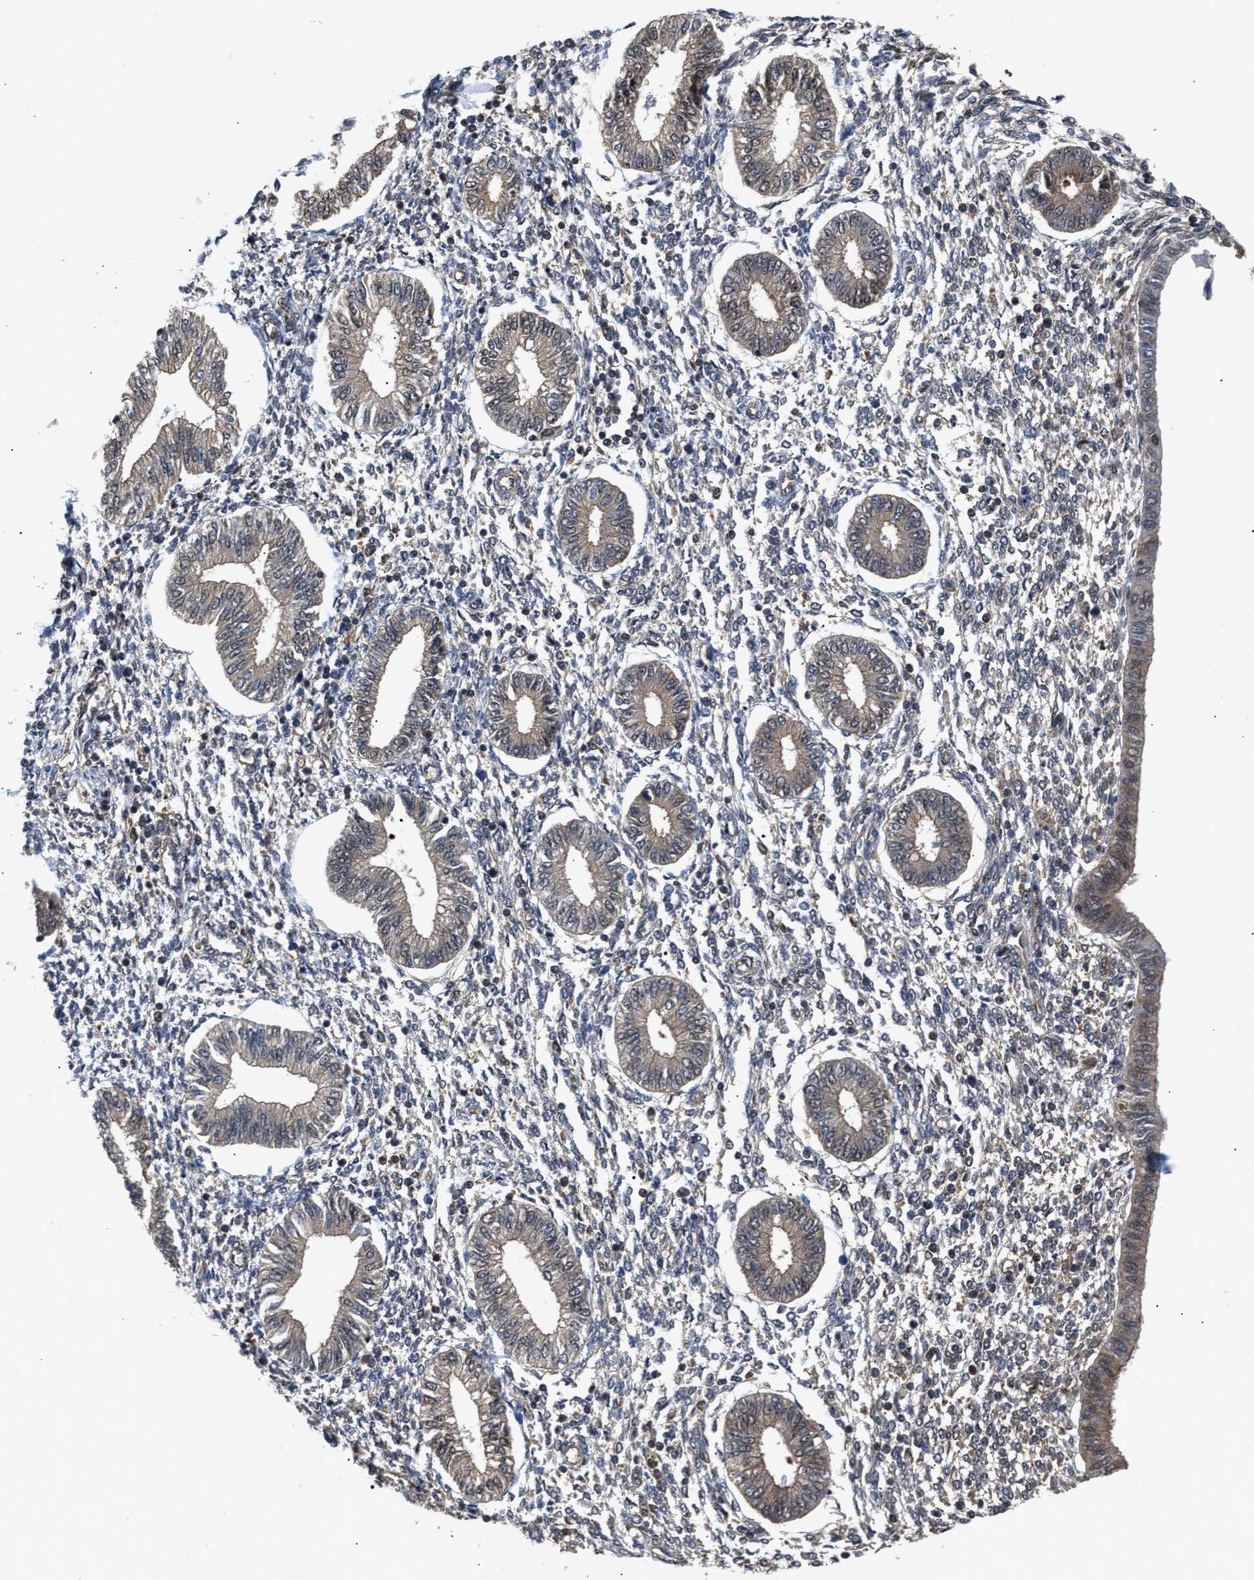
{"staining": {"intensity": "weak", "quantity": "<25%", "location": "nuclear"}, "tissue": "endometrium", "cell_type": "Cells in endometrial stroma", "image_type": "normal", "snomed": [{"axis": "morphology", "description": "Normal tissue, NOS"}, {"axis": "topography", "description": "Endometrium"}], "caption": "Immunohistochemistry (IHC) photomicrograph of unremarkable endometrium: human endometrium stained with DAB (3,3'-diaminobenzidine) demonstrates no significant protein staining in cells in endometrial stroma. (Stains: DAB immunohistochemistry with hematoxylin counter stain, Microscopy: brightfield microscopy at high magnification).", "gene": "SCAI", "patient": {"sex": "female", "age": 50}}